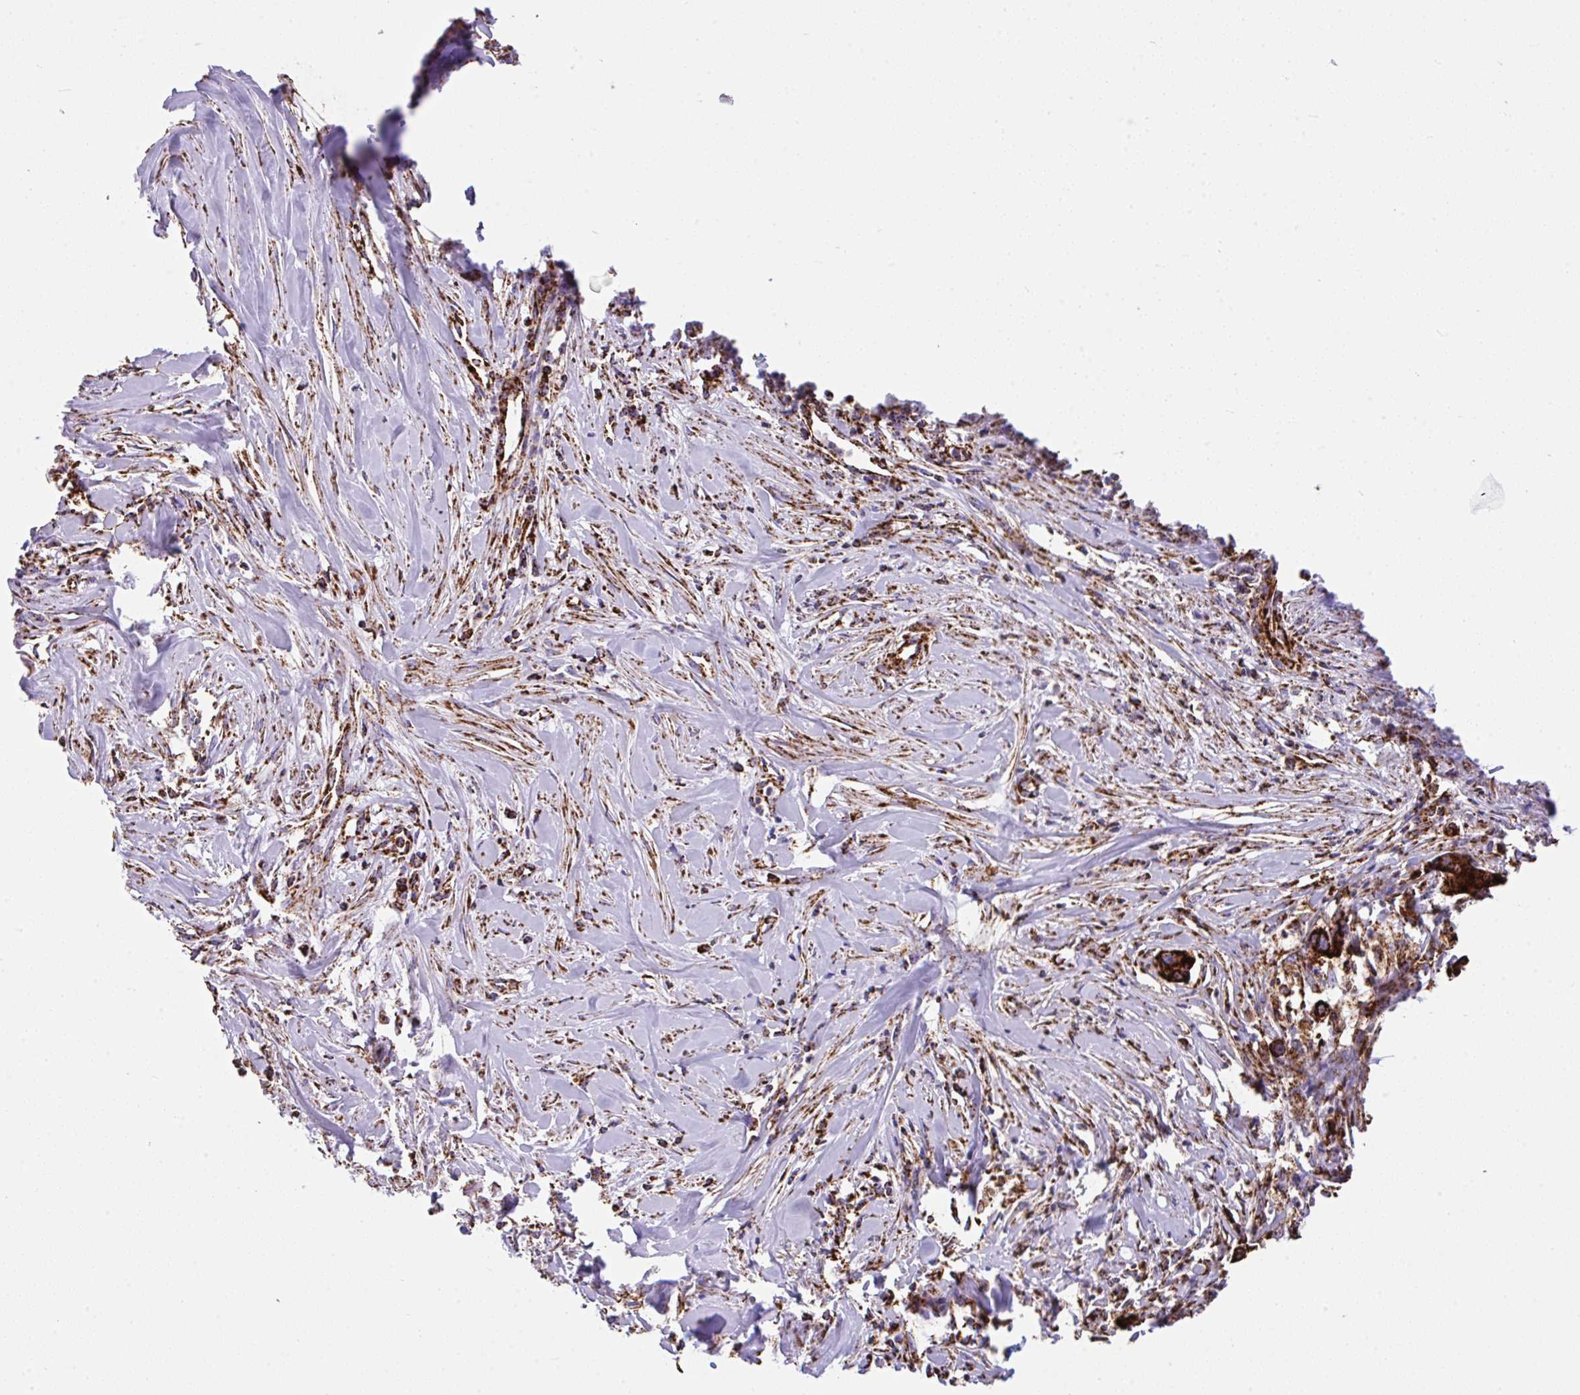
{"staining": {"intensity": "strong", "quantity": ">75%", "location": "cytoplasmic/membranous"}, "tissue": "pancreatic cancer", "cell_type": "Tumor cells", "image_type": "cancer", "snomed": [{"axis": "morphology", "description": "Adenocarcinoma, NOS"}, {"axis": "topography", "description": "Pancreas"}], "caption": "Pancreatic cancer (adenocarcinoma) stained with a protein marker reveals strong staining in tumor cells.", "gene": "ANKRD33B", "patient": {"sex": "male", "age": 73}}